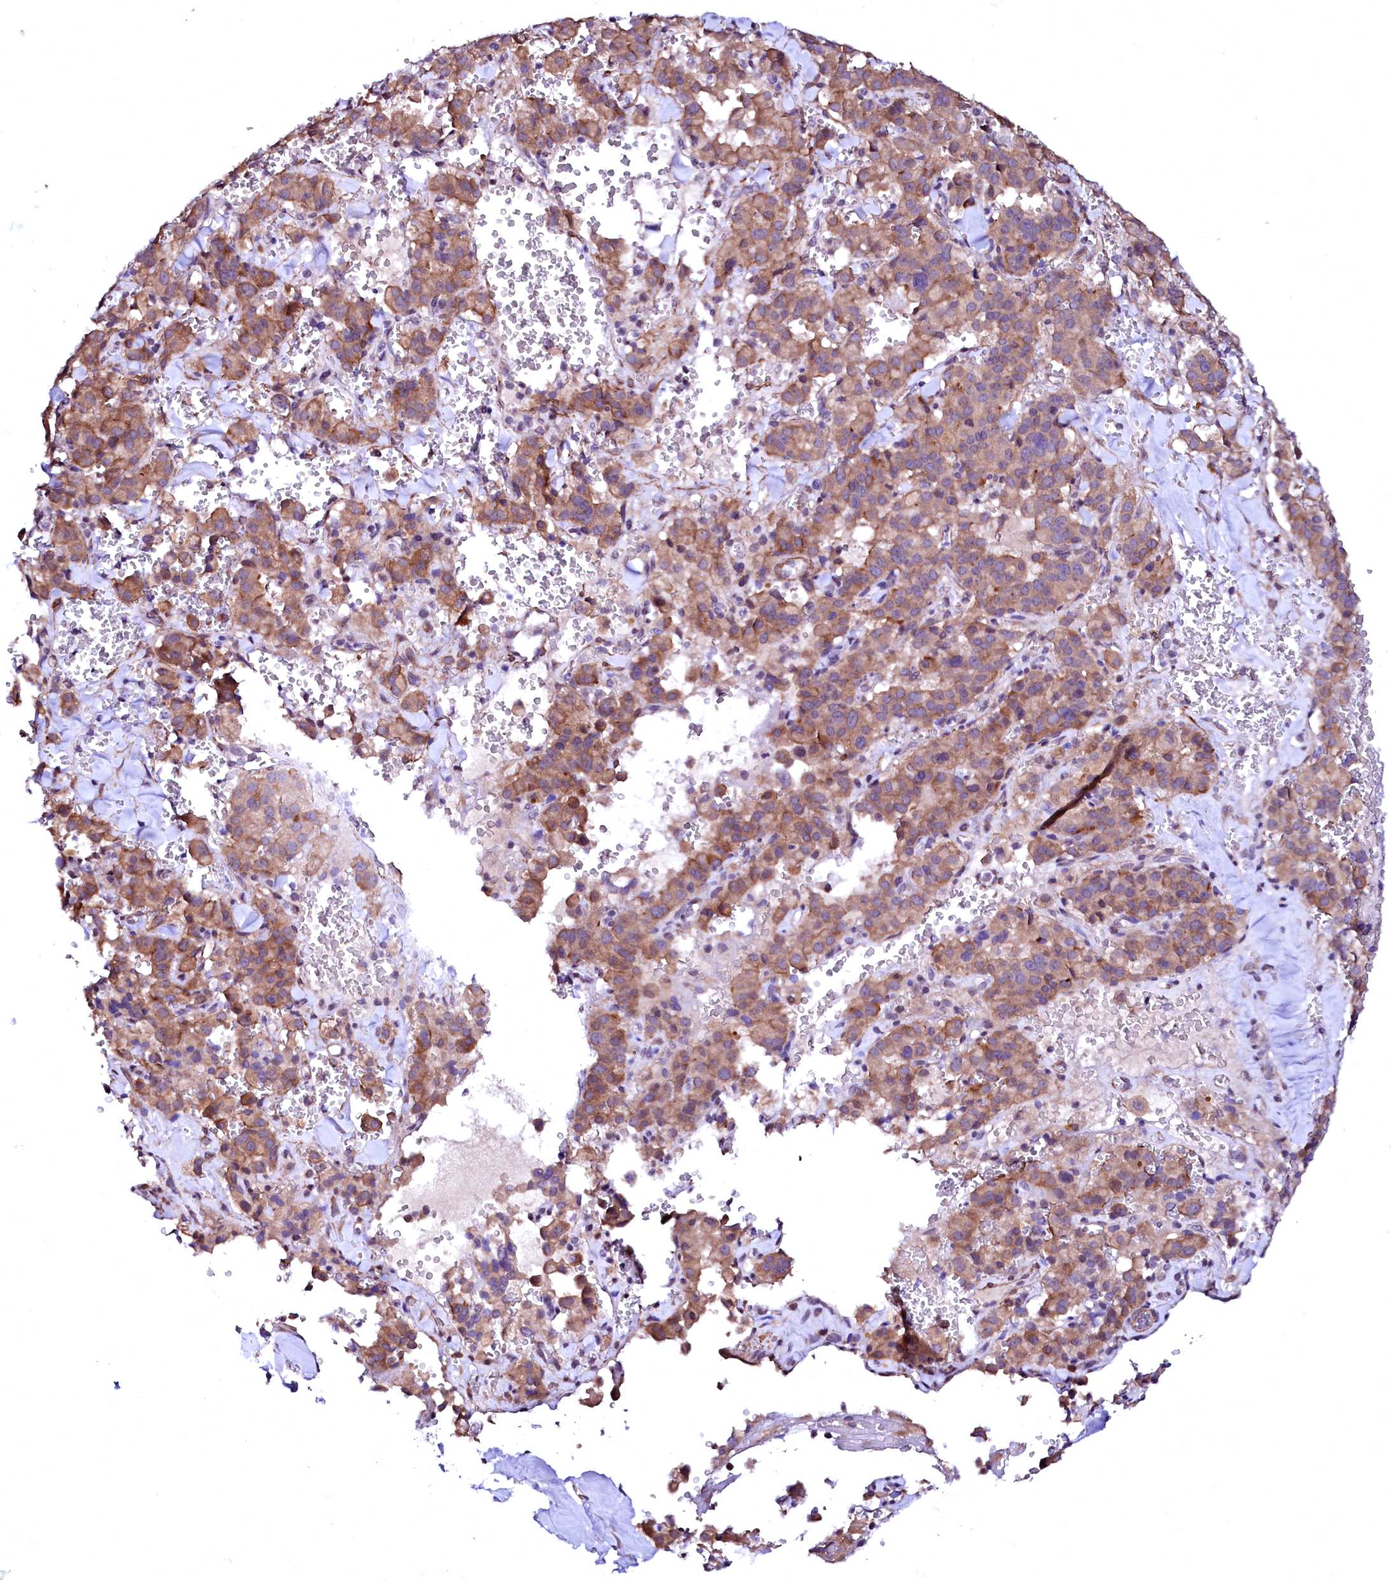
{"staining": {"intensity": "moderate", "quantity": ">75%", "location": "cytoplasmic/membranous"}, "tissue": "pancreatic cancer", "cell_type": "Tumor cells", "image_type": "cancer", "snomed": [{"axis": "morphology", "description": "Adenocarcinoma, NOS"}, {"axis": "topography", "description": "Pancreas"}], "caption": "Brown immunohistochemical staining in human pancreatic adenocarcinoma demonstrates moderate cytoplasmic/membranous staining in approximately >75% of tumor cells. (Stains: DAB (3,3'-diaminobenzidine) in brown, nuclei in blue, Microscopy: brightfield microscopy at high magnification).", "gene": "GPR176", "patient": {"sex": "male", "age": 65}}